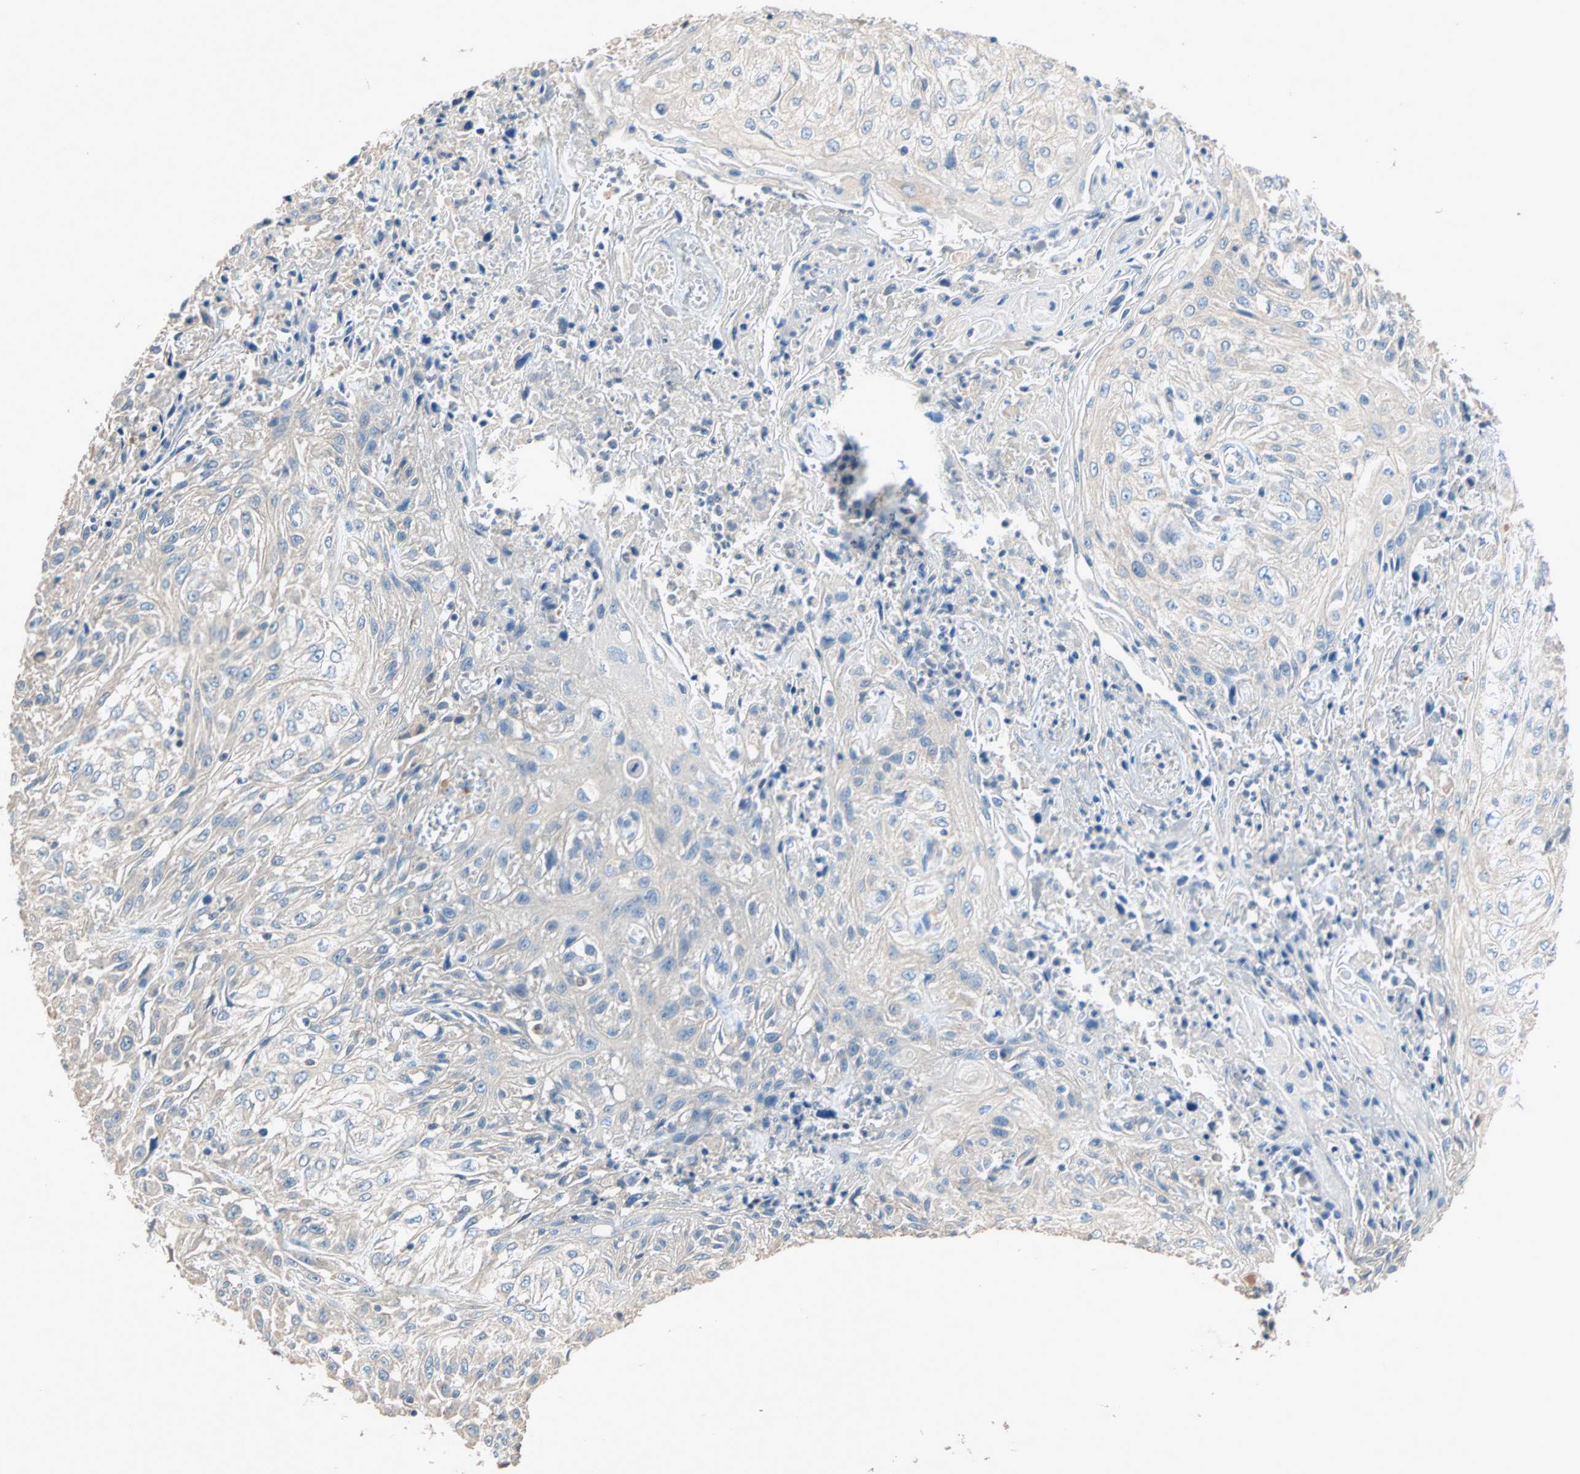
{"staining": {"intensity": "weak", "quantity": "25%-75%", "location": "cytoplasmic/membranous"}, "tissue": "skin cancer", "cell_type": "Tumor cells", "image_type": "cancer", "snomed": [{"axis": "morphology", "description": "Squamous cell carcinoma, NOS"}, {"axis": "morphology", "description": "Squamous cell carcinoma, metastatic, NOS"}, {"axis": "topography", "description": "Skin"}, {"axis": "topography", "description": "Lymph node"}], "caption": "Protein analysis of skin cancer tissue displays weak cytoplasmic/membranous staining in about 25%-75% of tumor cells.", "gene": "ADAP1", "patient": {"sex": "male", "age": 75}}